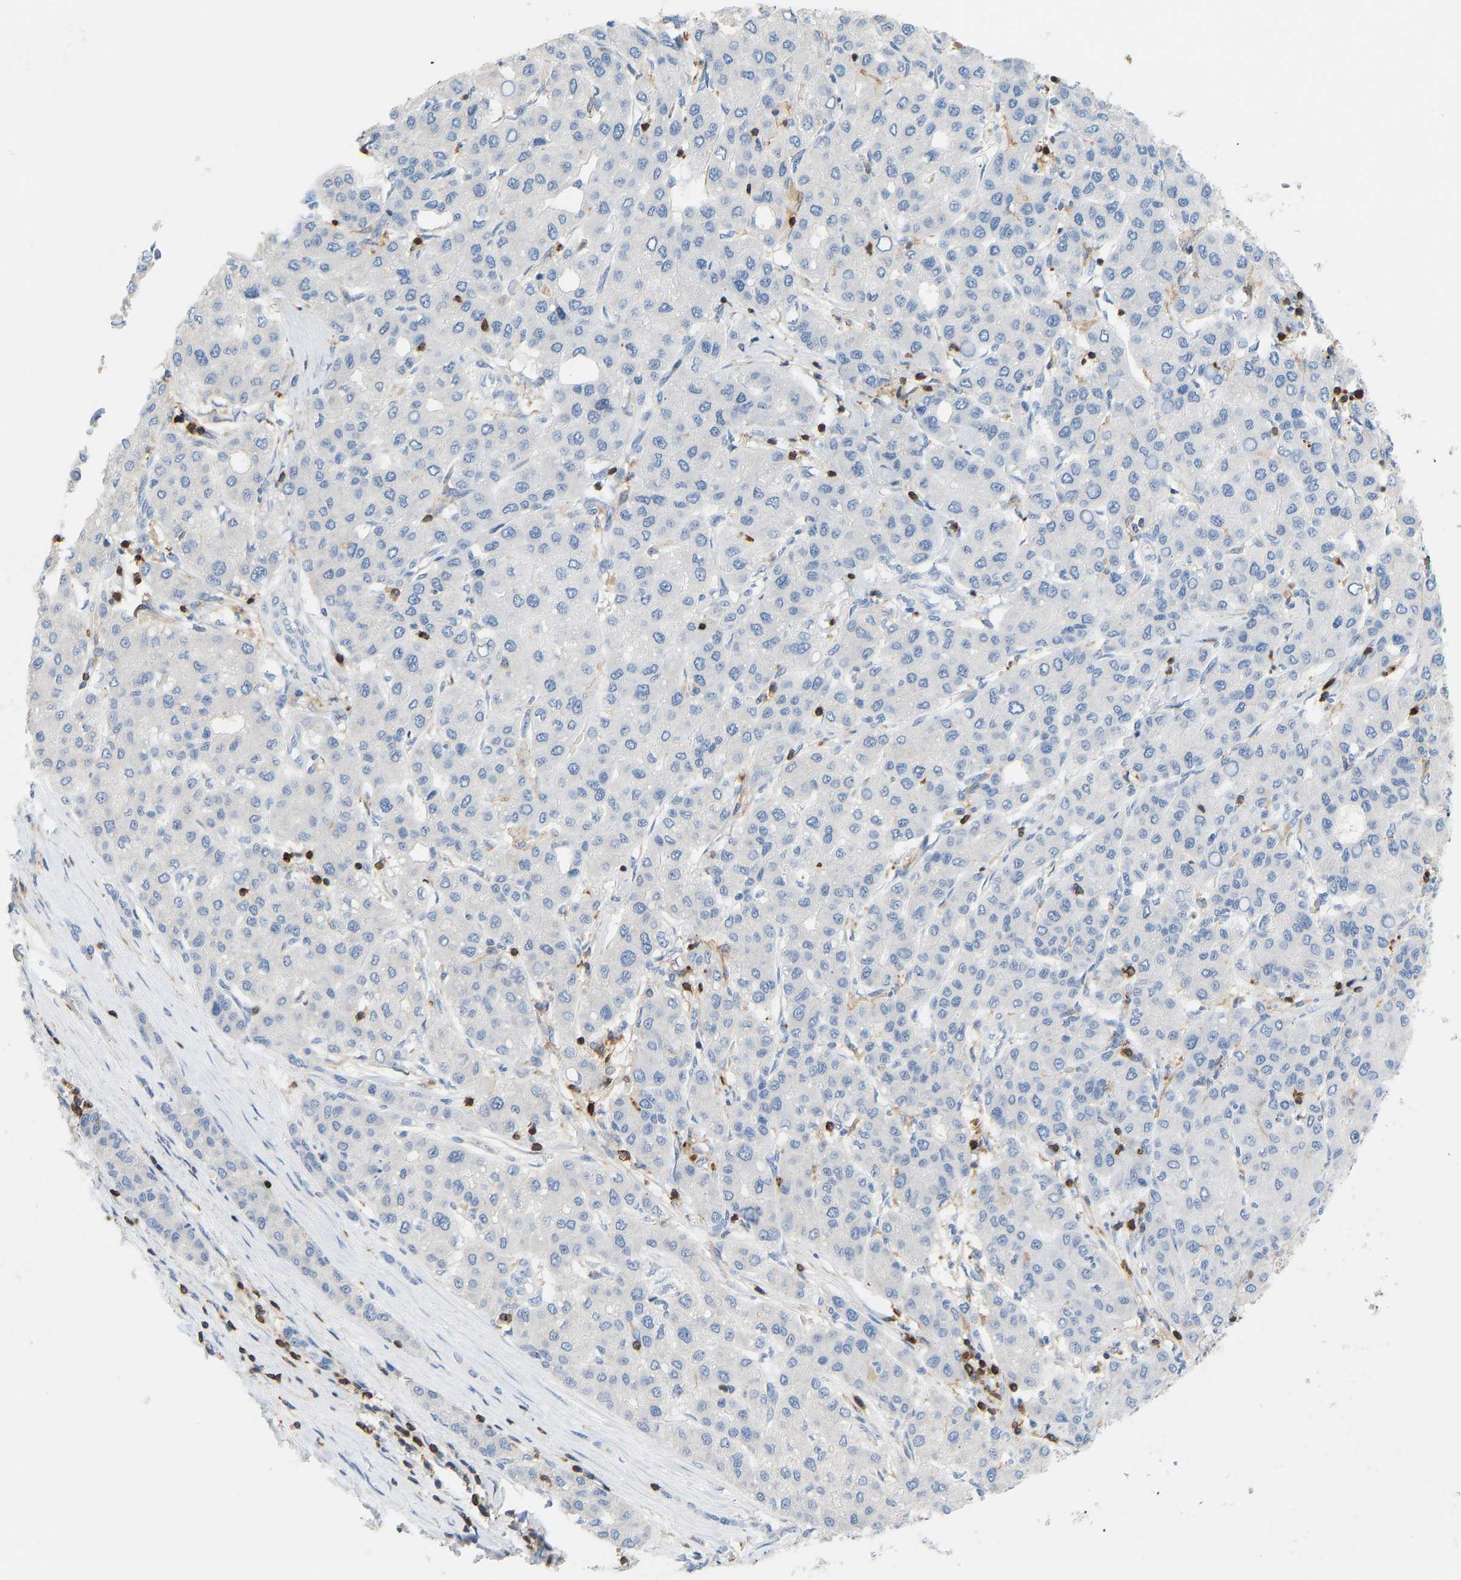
{"staining": {"intensity": "negative", "quantity": "none", "location": "none"}, "tissue": "liver cancer", "cell_type": "Tumor cells", "image_type": "cancer", "snomed": [{"axis": "morphology", "description": "Carcinoma, Hepatocellular, NOS"}, {"axis": "topography", "description": "Liver"}], "caption": "Hepatocellular carcinoma (liver) was stained to show a protein in brown. There is no significant expression in tumor cells. (DAB (3,3'-diaminobenzidine) immunohistochemistry, high magnification).", "gene": "EVL", "patient": {"sex": "male", "age": 65}}